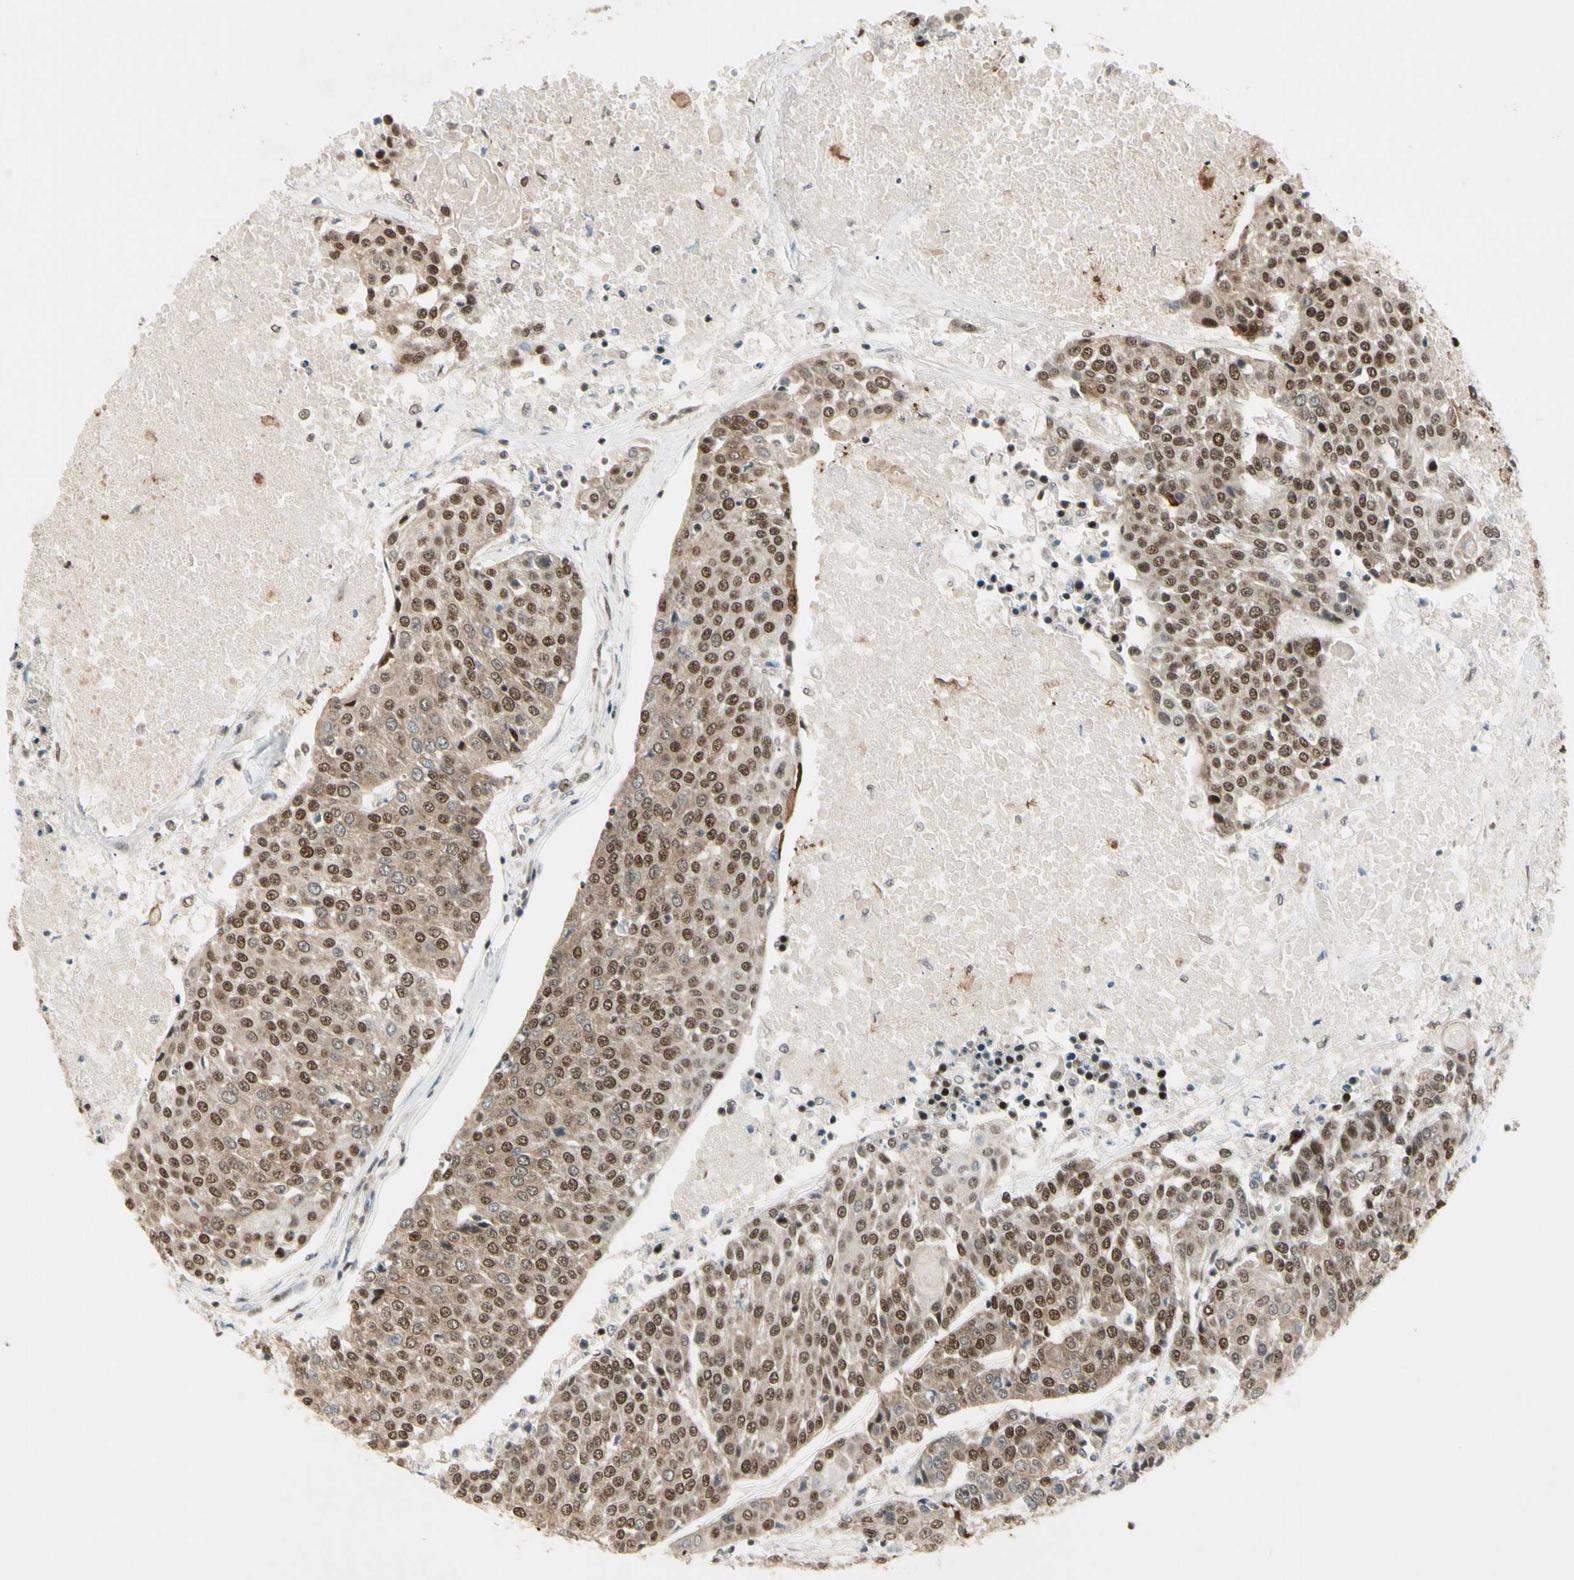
{"staining": {"intensity": "moderate", "quantity": ">75%", "location": "cytoplasmic/membranous,nuclear"}, "tissue": "urothelial cancer", "cell_type": "Tumor cells", "image_type": "cancer", "snomed": [{"axis": "morphology", "description": "Urothelial carcinoma, High grade"}, {"axis": "topography", "description": "Urinary bladder"}], "caption": "Immunohistochemical staining of human urothelial carcinoma (high-grade) displays medium levels of moderate cytoplasmic/membranous and nuclear expression in about >75% of tumor cells. (brown staining indicates protein expression, while blue staining denotes nuclei).", "gene": "CHAMP1", "patient": {"sex": "female", "age": 85}}